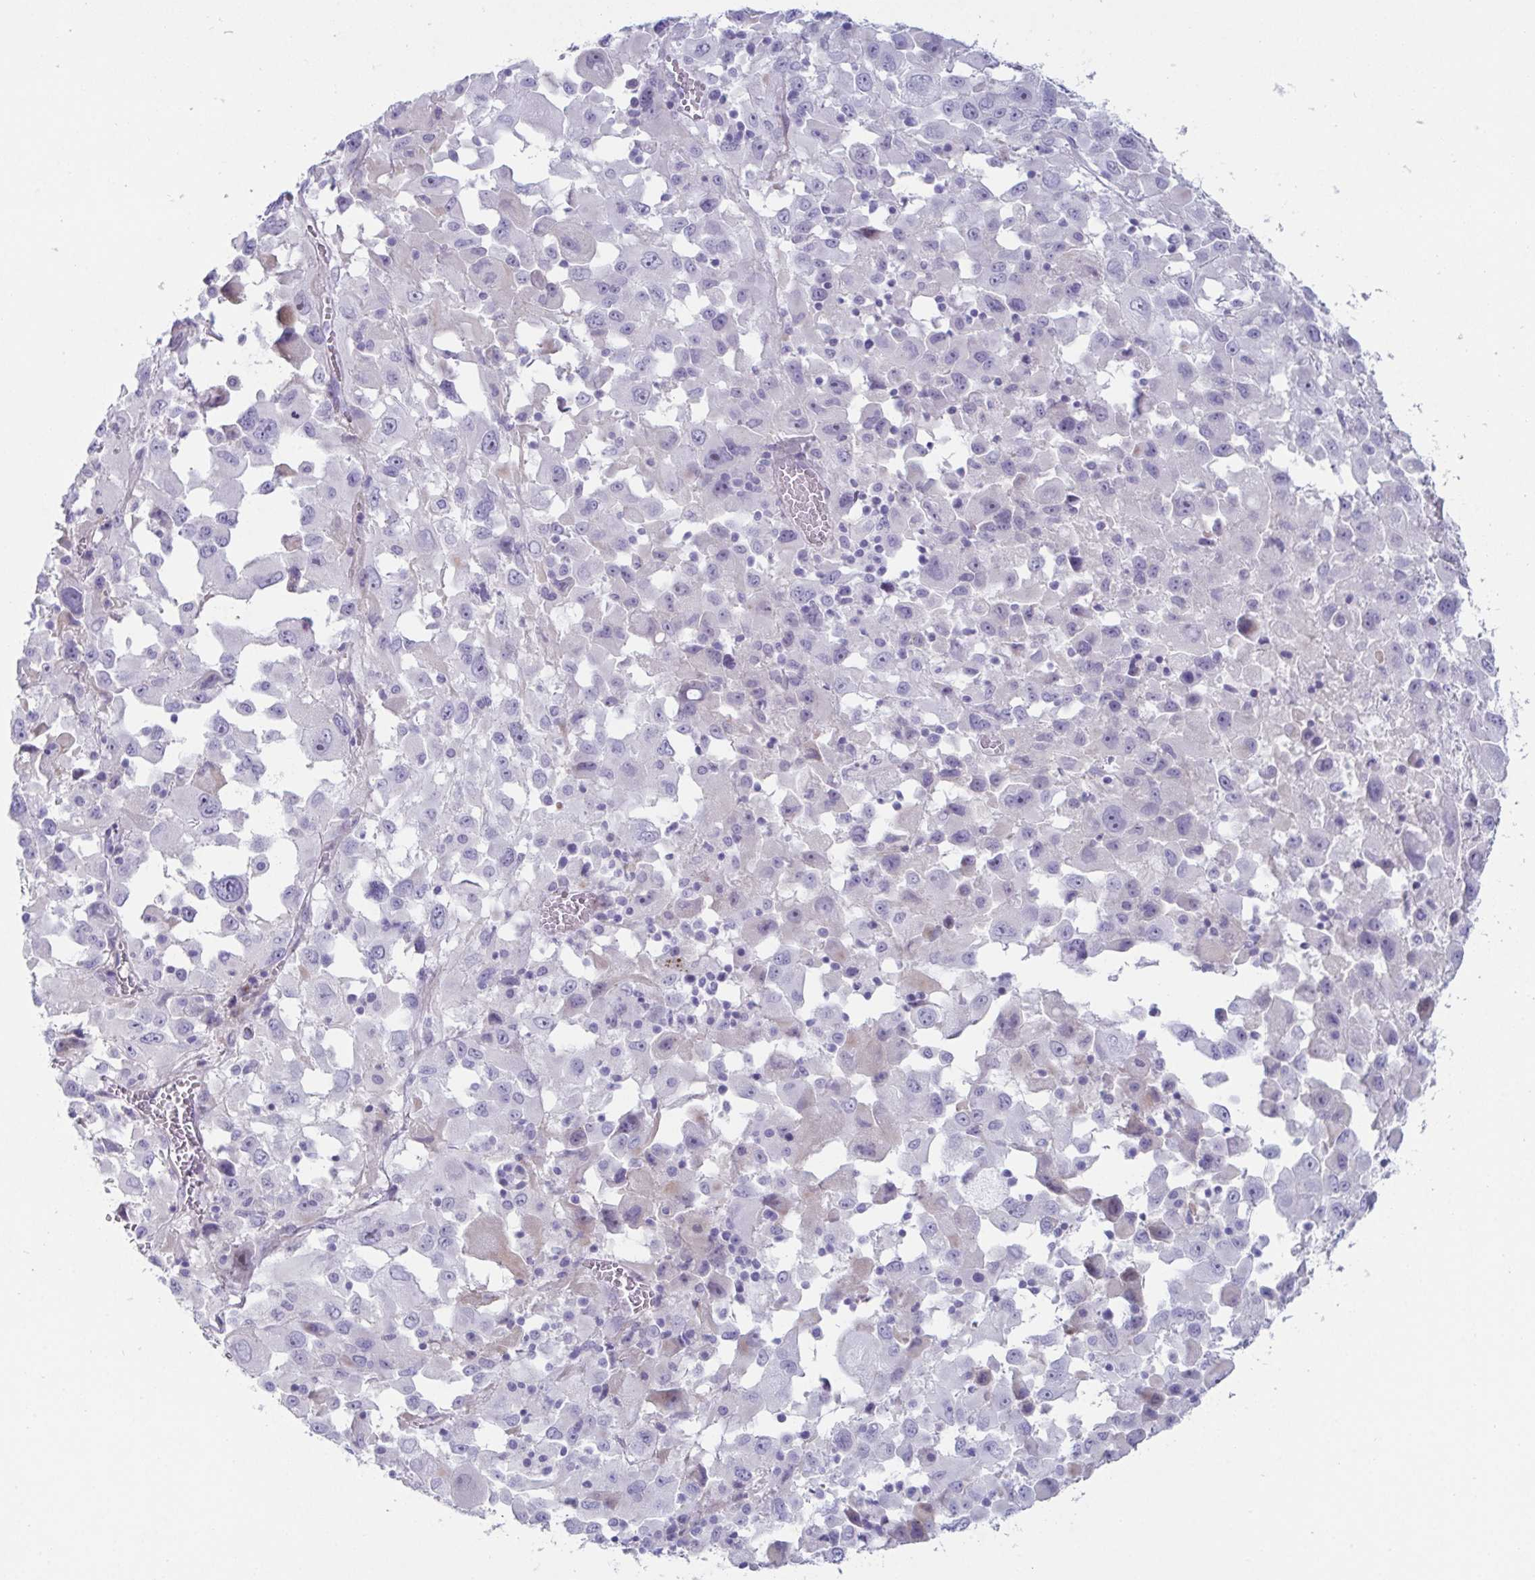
{"staining": {"intensity": "negative", "quantity": "none", "location": "none"}, "tissue": "melanoma", "cell_type": "Tumor cells", "image_type": "cancer", "snomed": [{"axis": "morphology", "description": "Malignant melanoma, Metastatic site"}, {"axis": "topography", "description": "Soft tissue"}], "caption": "There is no significant staining in tumor cells of malignant melanoma (metastatic site).", "gene": "OR5P3", "patient": {"sex": "male", "age": 50}}